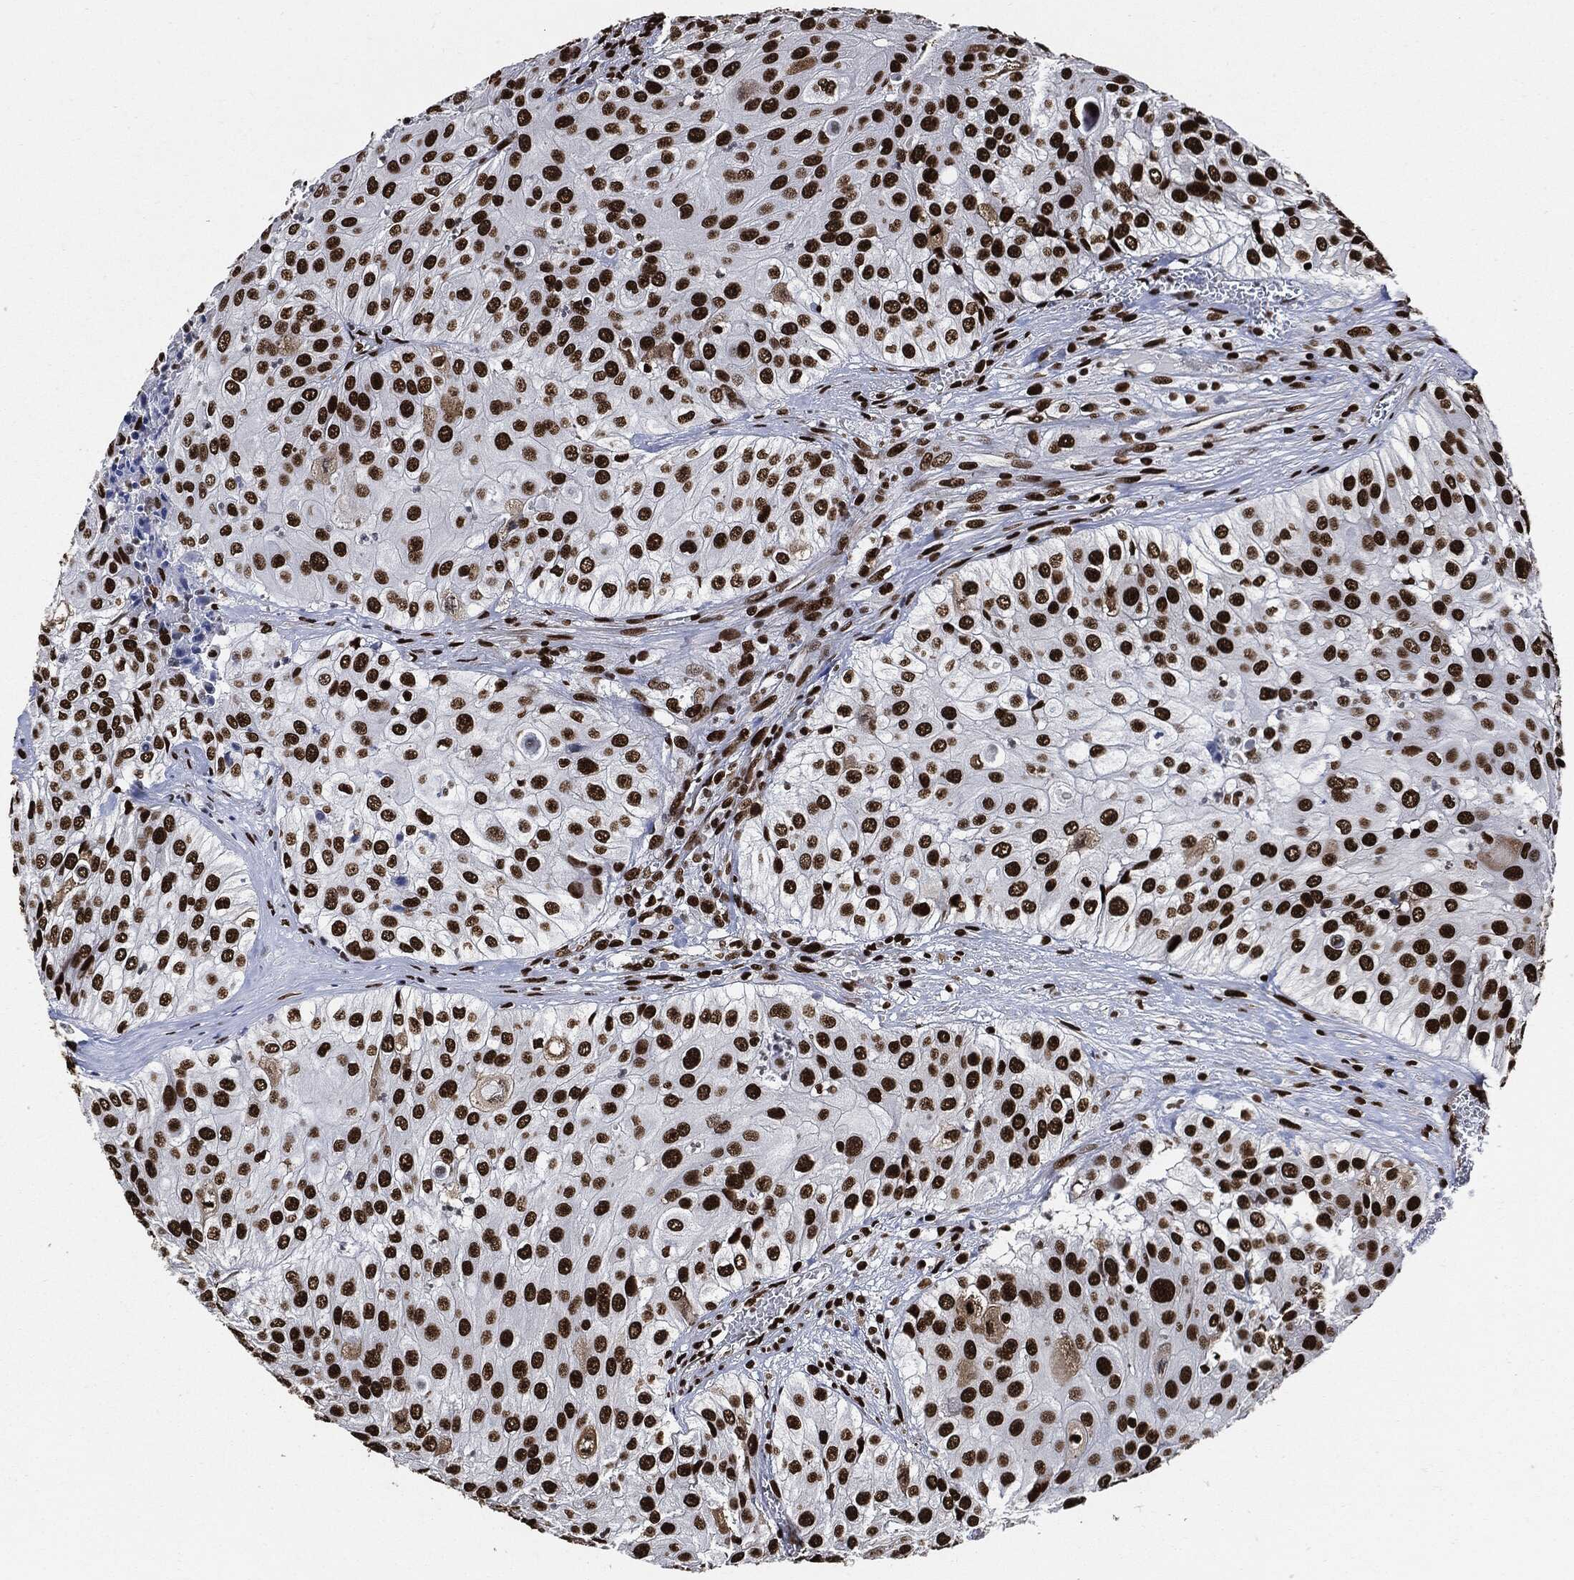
{"staining": {"intensity": "strong", "quantity": ">75%", "location": "nuclear"}, "tissue": "urothelial cancer", "cell_type": "Tumor cells", "image_type": "cancer", "snomed": [{"axis": "morphology", "description": "Urothelial carcinoma, High grade"}, {"axis": "topography", "description": "Urinary bladder"}], "caption": "Protein expression analysis of human urothelial cancer reveals strong nuclear staining in approximately >75% of tumor cells.", "gene": "RECQL", "patient": {"sex": "female", "age": 79}}